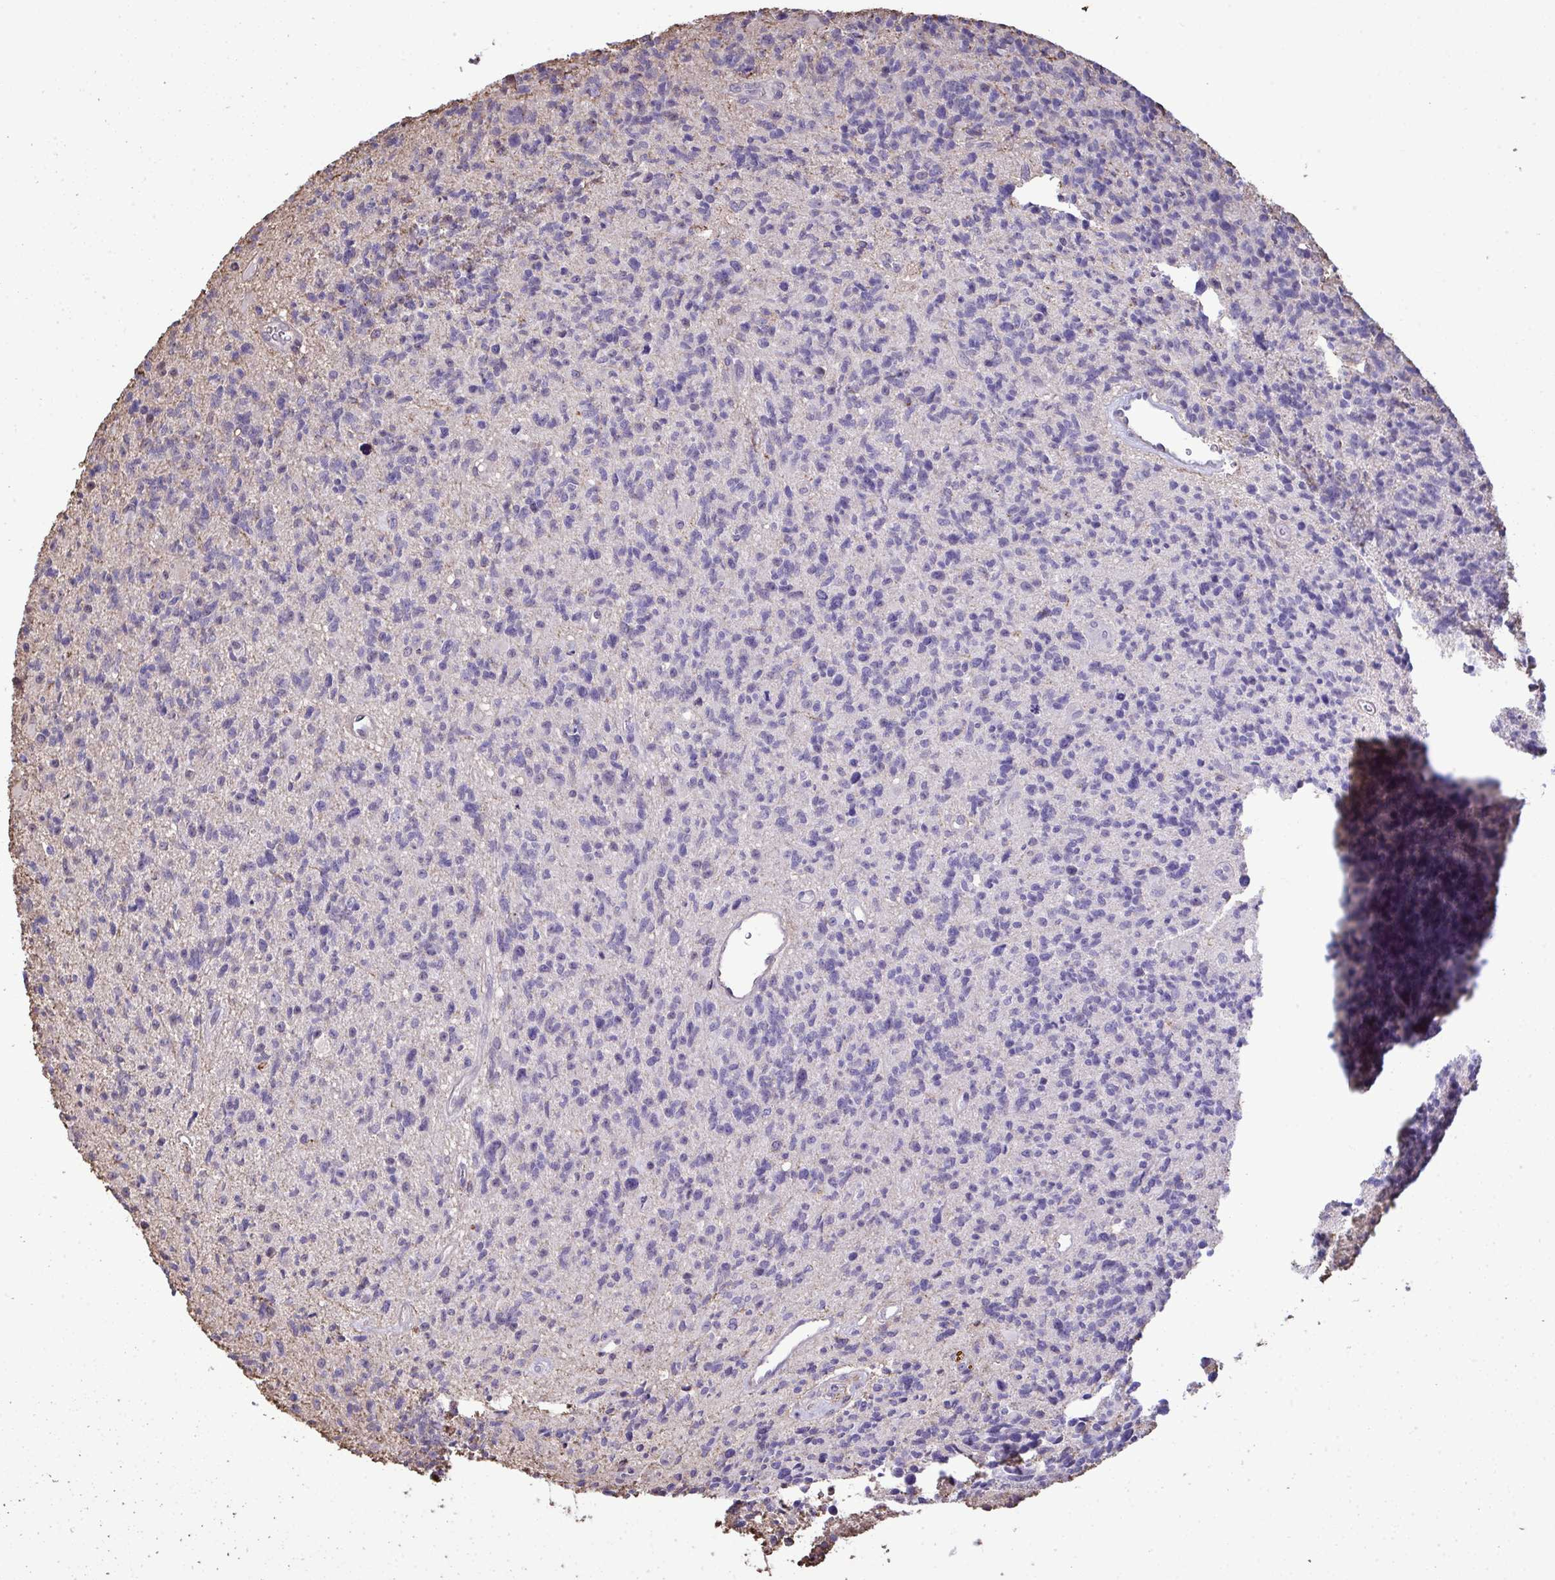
{"staining": {"intensity": "negative", "quantity": "none", "location": "none"}, "tissue": "glioma", "cell_type": "Tumor cells", "image_type": "cancer", "snomed": [{"axis": "morphology", "description": "Glioma, malignant, High grade"}, {"axis": "topography", "description": "Brain"}], "caption": "IHC of high-grade glioma (malignant) shows no staining in tumor cells.", "gene": "ANXA5", "patient": {"sex": "male", "age": 29}}